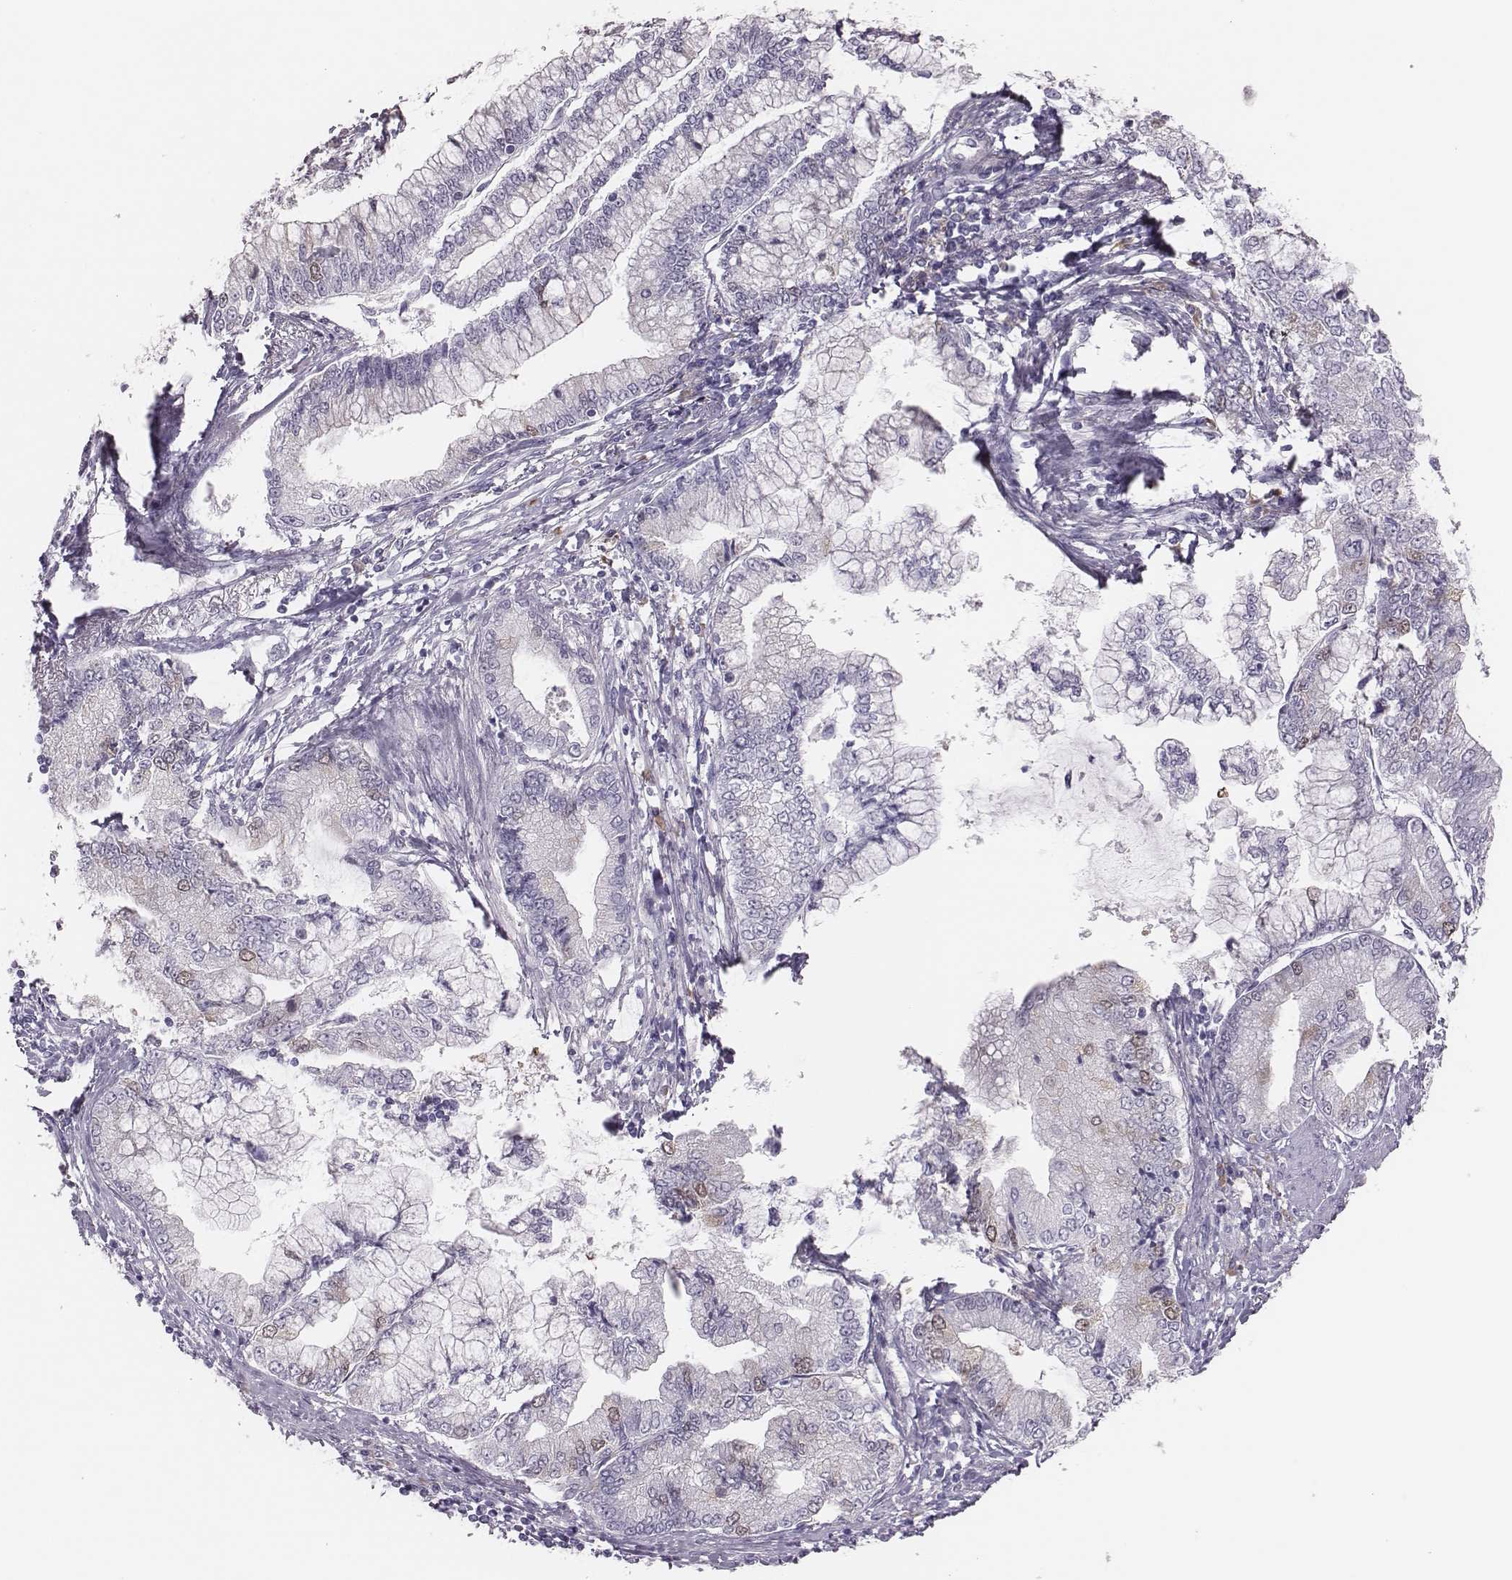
{"staining": {"intensity": "negative", "quantity": "none", "location": "none"}, "tissue": "stomach cancer", "cell_type": "Tumor cells", "image_type": "cancer", "snomed": [{"axis": "morphology", "description": "Adenocarcinoma, NOS"}, {"axis": "topography", "description": "Stomach, upper"}], "caption": "Immunohistochemistry of adenocarcinoma (stomach) reveals no expression in tumor cells. (DAB IHC with hematoxylin counter stain).", "gene": "PBK", "patient": {"sex": "female", "age": 74}}